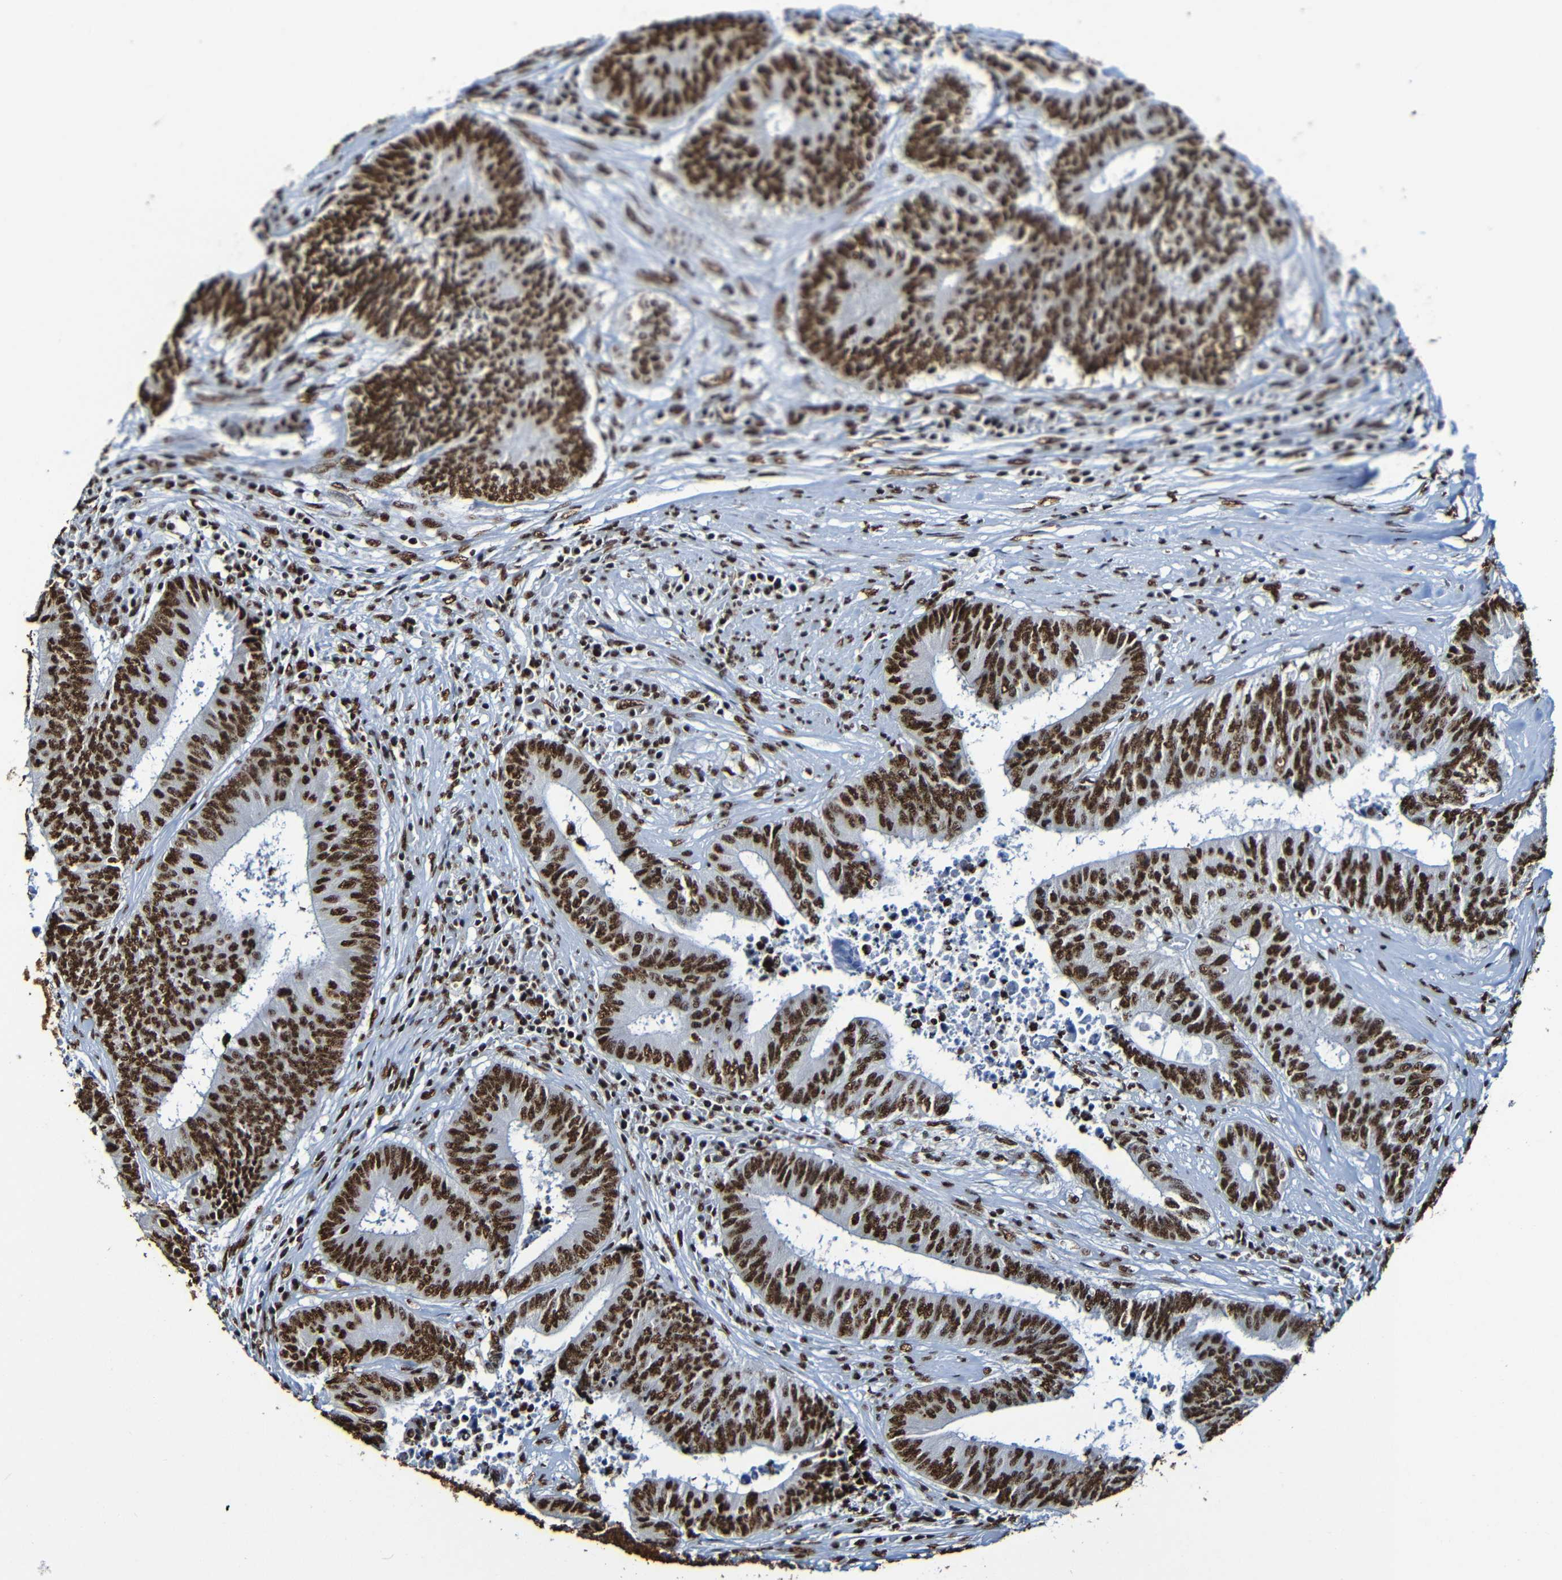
{"staining": {"intensity": "strong", "quantity": ">75%", "location": "nuclear"}, "tissue": "colorectal cancer", "cell_type": "Tumor cells", "image_type": "cancer", "snomed": [{"axis": "morphology", "description": "Adenocarcinoma, NOS"}, {"axis": "topography", "description": "Rectum"}], "caption": "Approximately >75% of tumor cells in colorectal adenocarcinoma show strong nuclear protein positivity as visualized by brown immunohistochemical staining.", "gene": "SRSF3", "patient": {"sex": "male", "age": 72}}